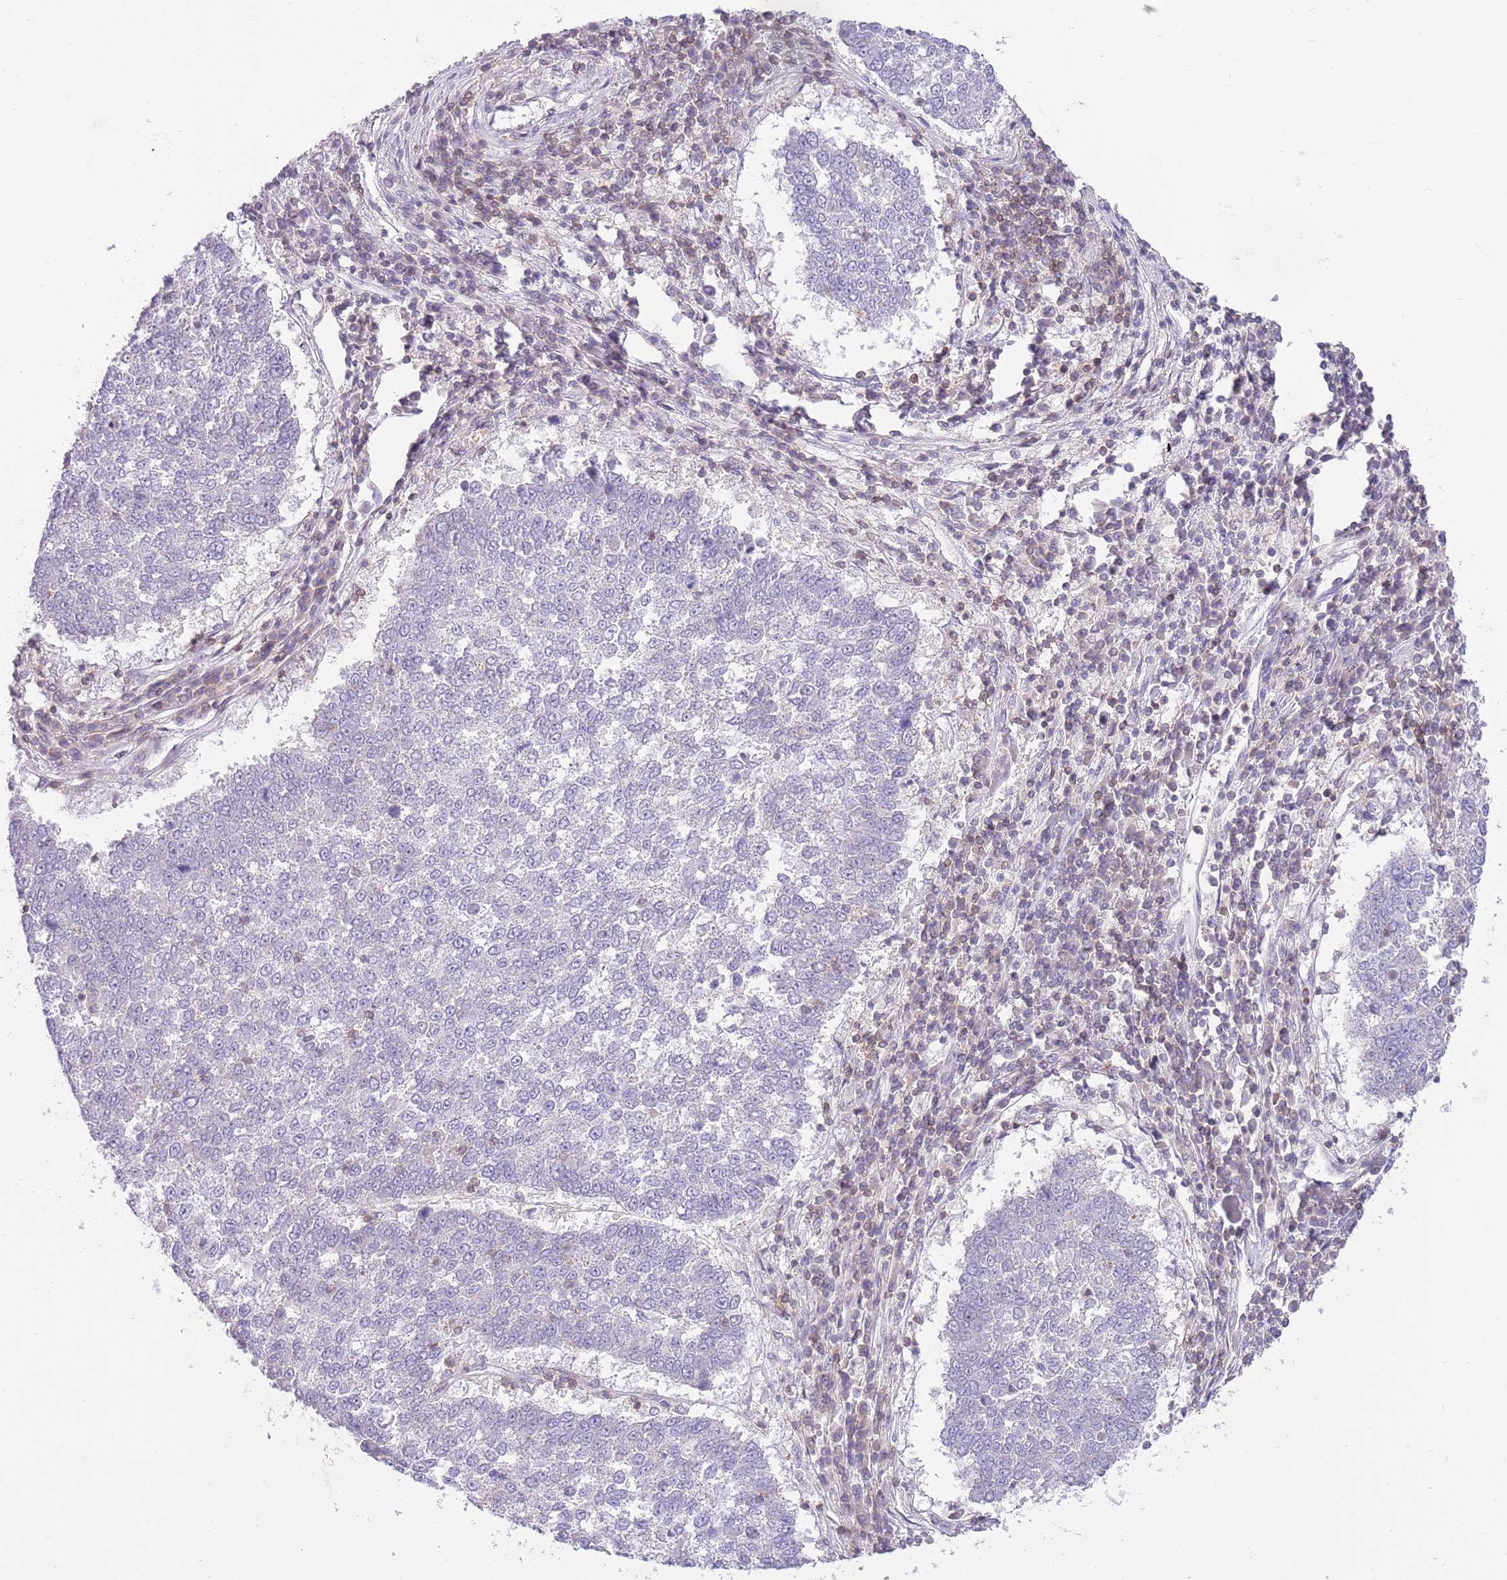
{"staining": {"intensity": "negative", "quantity": "none", "location": "none"}, "tissue": "lung cancer", "cell_type": "Tumor cells", "image_type": "cancer", "snomed": [{"axis": "morphology", "description": "Squamous cell carcinoma, NOS"}, {"axis": "topography", "description": "Lung"}], "caption": "This is a histopathology image of immunohistochemistry (IHC) staining of squamous cell carcinoma (lung), which shows no positivity in tumor cells.", "gene": "OR4Q3", "patient": {"sex": "male", "age": 73}}